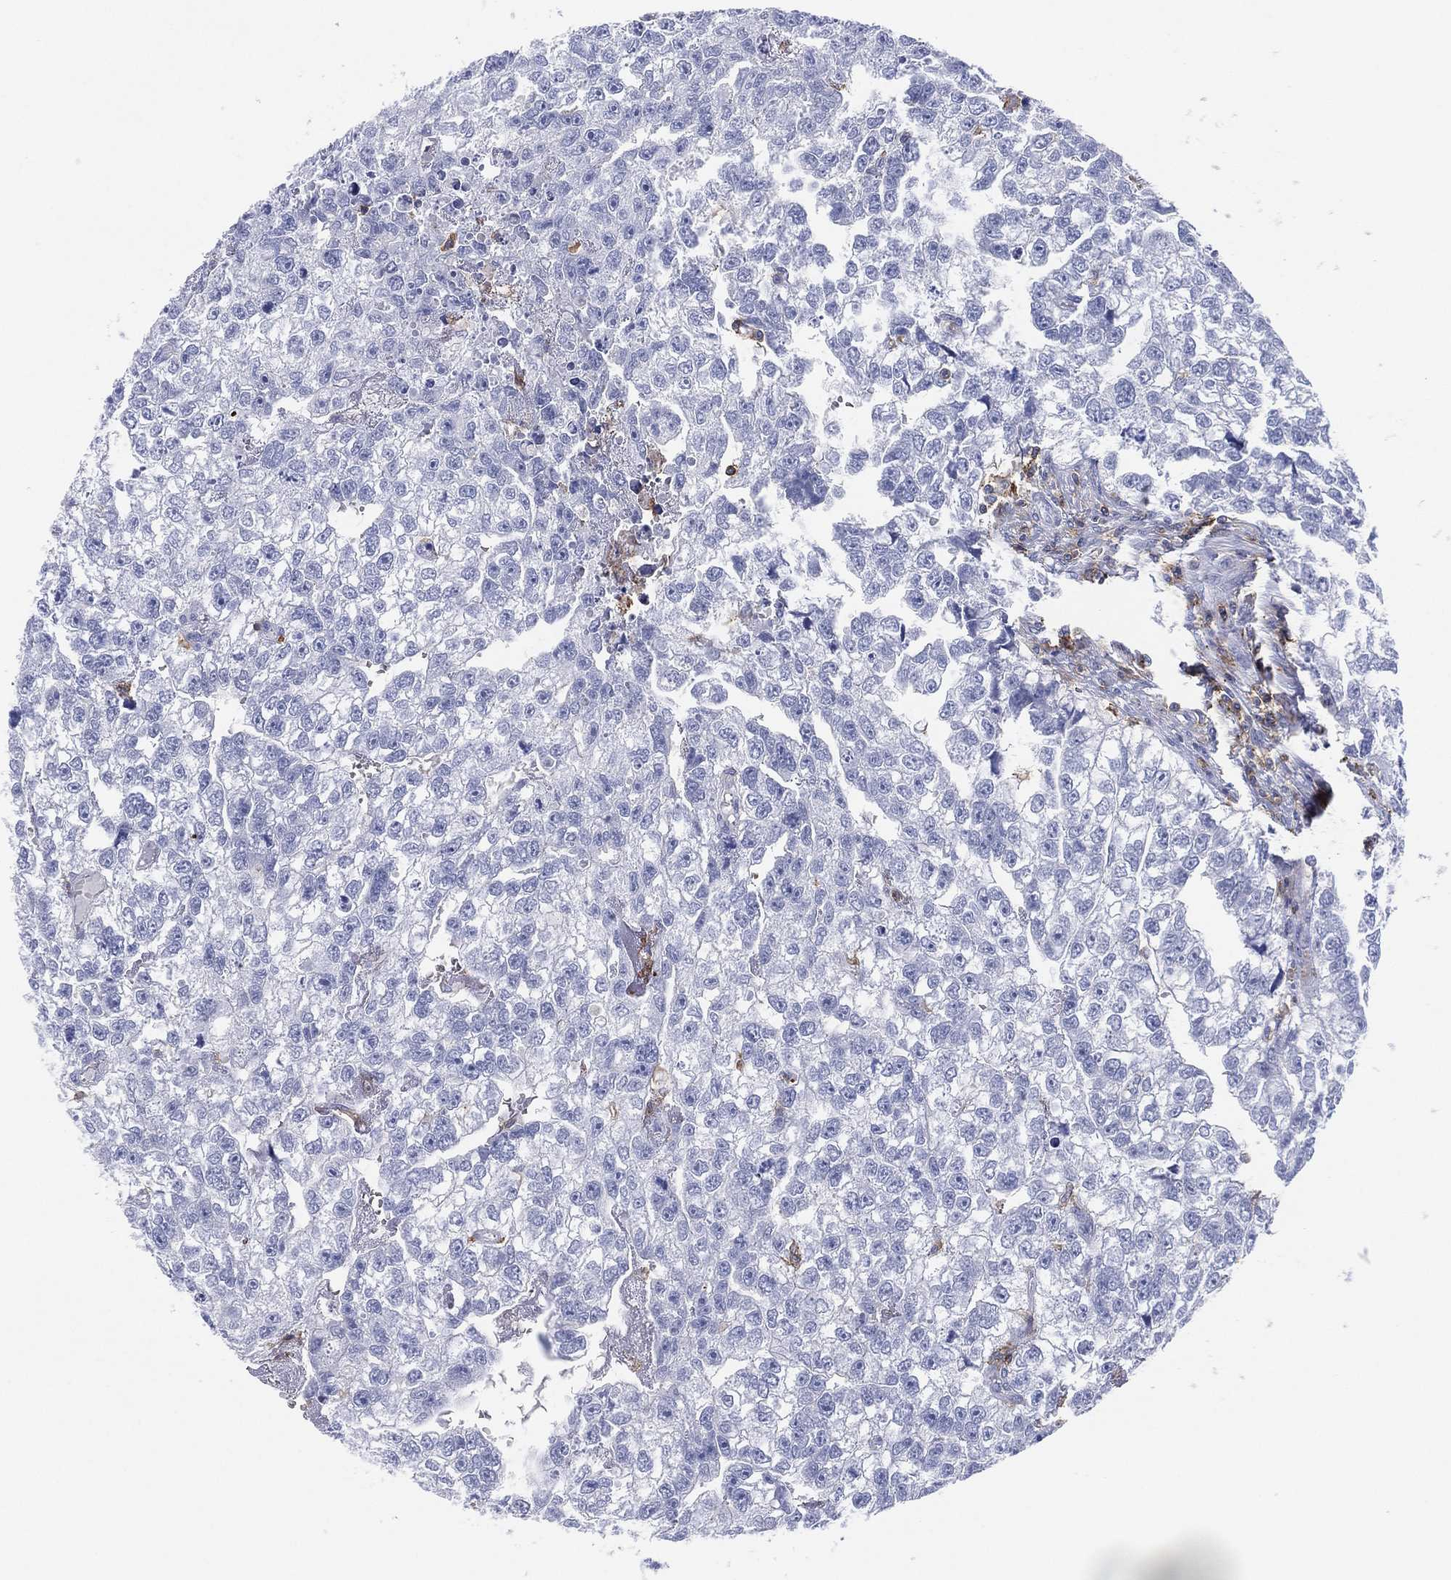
{"staining": {"intensity": "negative", "quantity": "none", "location": "none"}, "tissue": "testis cancer", "cell_type": "Tumor cells", "image_type": "cancer", "snomed": [{"axis": "morphology", "description": "Carcinoma, Embryonal, NOS"}, {"axis": "morphology", "description": "Teratoma, malignant, NOS"}, {"axis": "topography", "description": "Testis"}], "caption": "Immunohistochemistry (IHC) micrograph of human teratoma (malignant) (testis) stained for a protein (brown), which displays no positivity in tumor cells.", "gene": "SELPLG", "patient": {"sex": "male", "age": 44}}